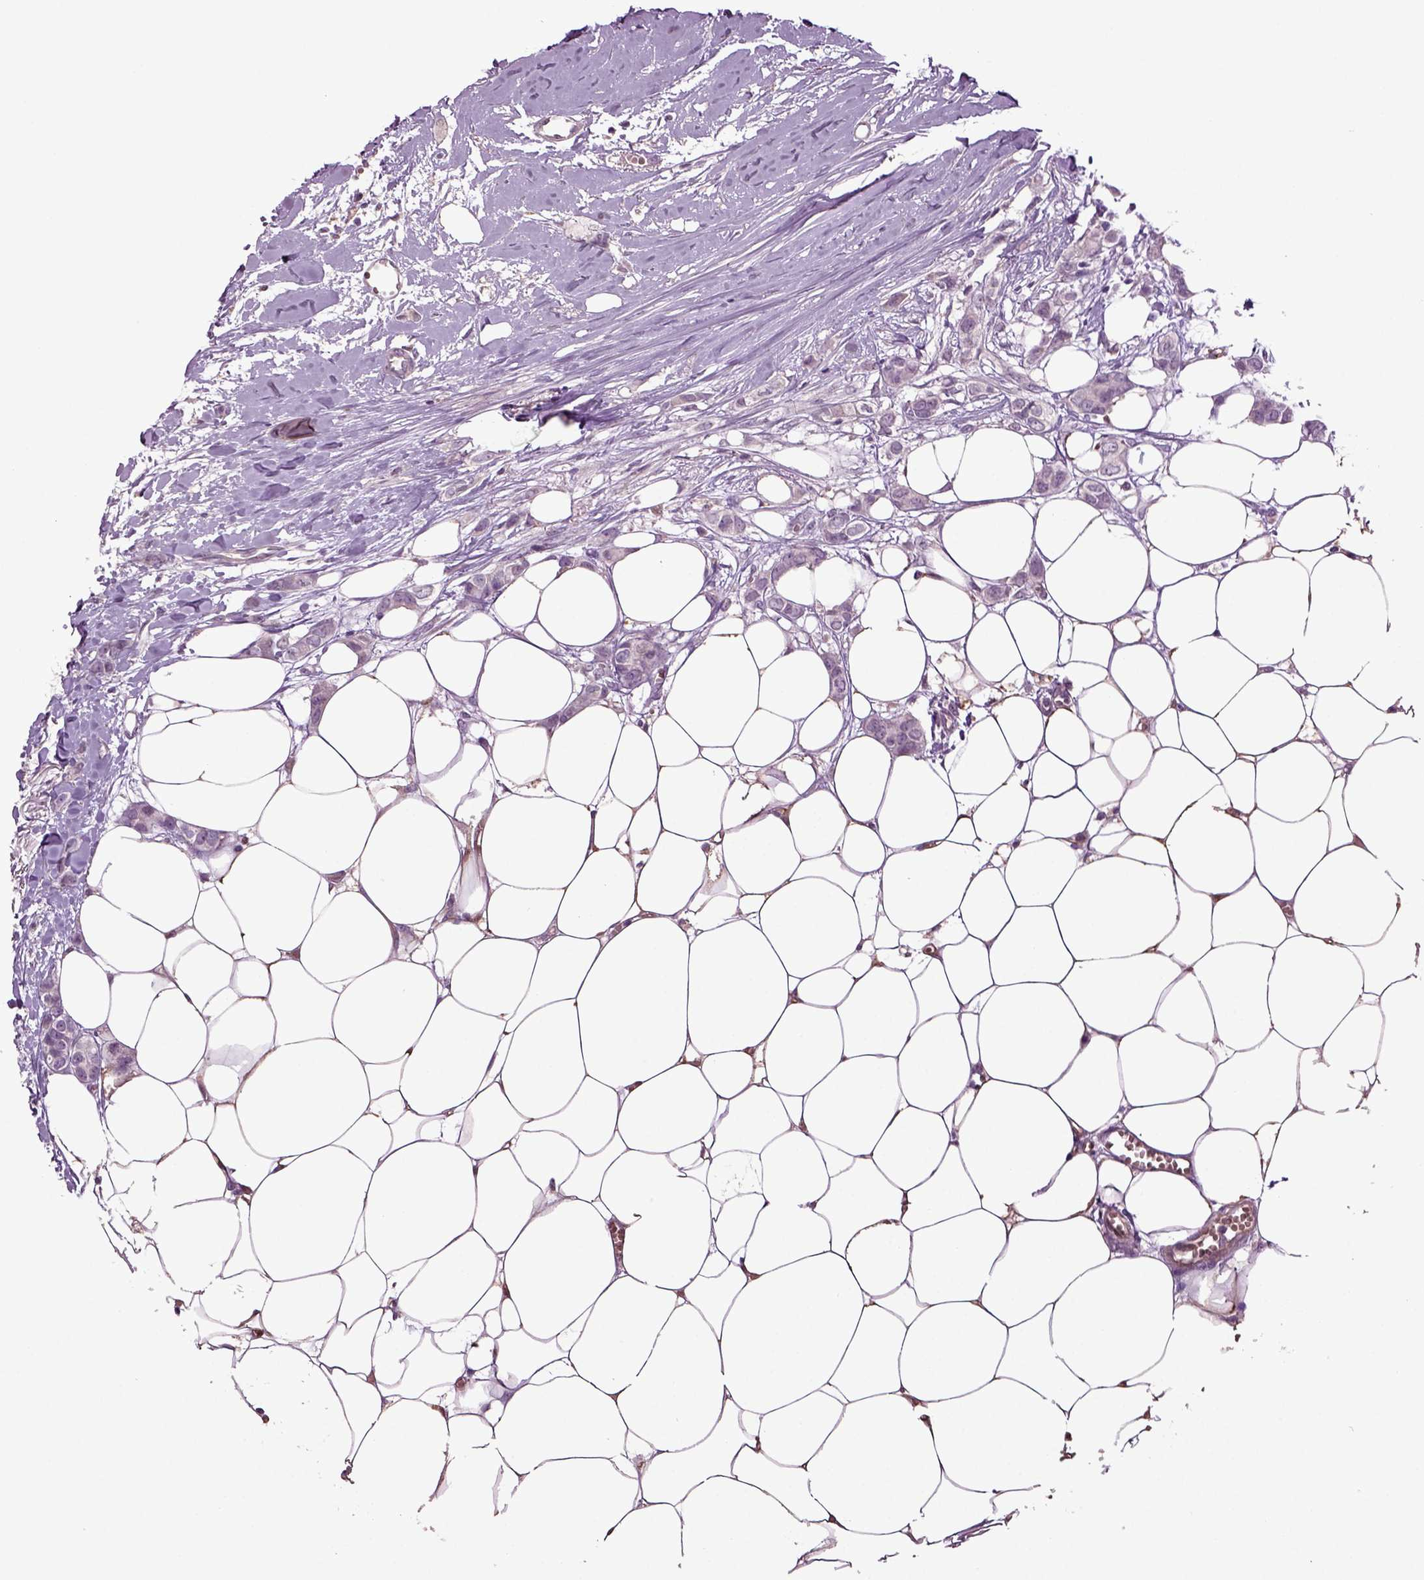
{"staining": {"intensity": "negative", "quantity": "none", "location": "none"}, "tissue": "breast cancer", "cell_type": "Tumor cells", "image_type": "cancer", "snomed": [{"axis": "morphology", "description": "Duct carcinoma"}, {"axis": "topography", "description": "Breast"}], "caption": "DAB (3,3'-diaminobenzidine) immunohistochemical staining of breast cancer (intraductal carcinoma) exhibits no significant expression in tumor cells.", "gene": "SLC17A6", "patient": {"sex": "female", "age": 85}}